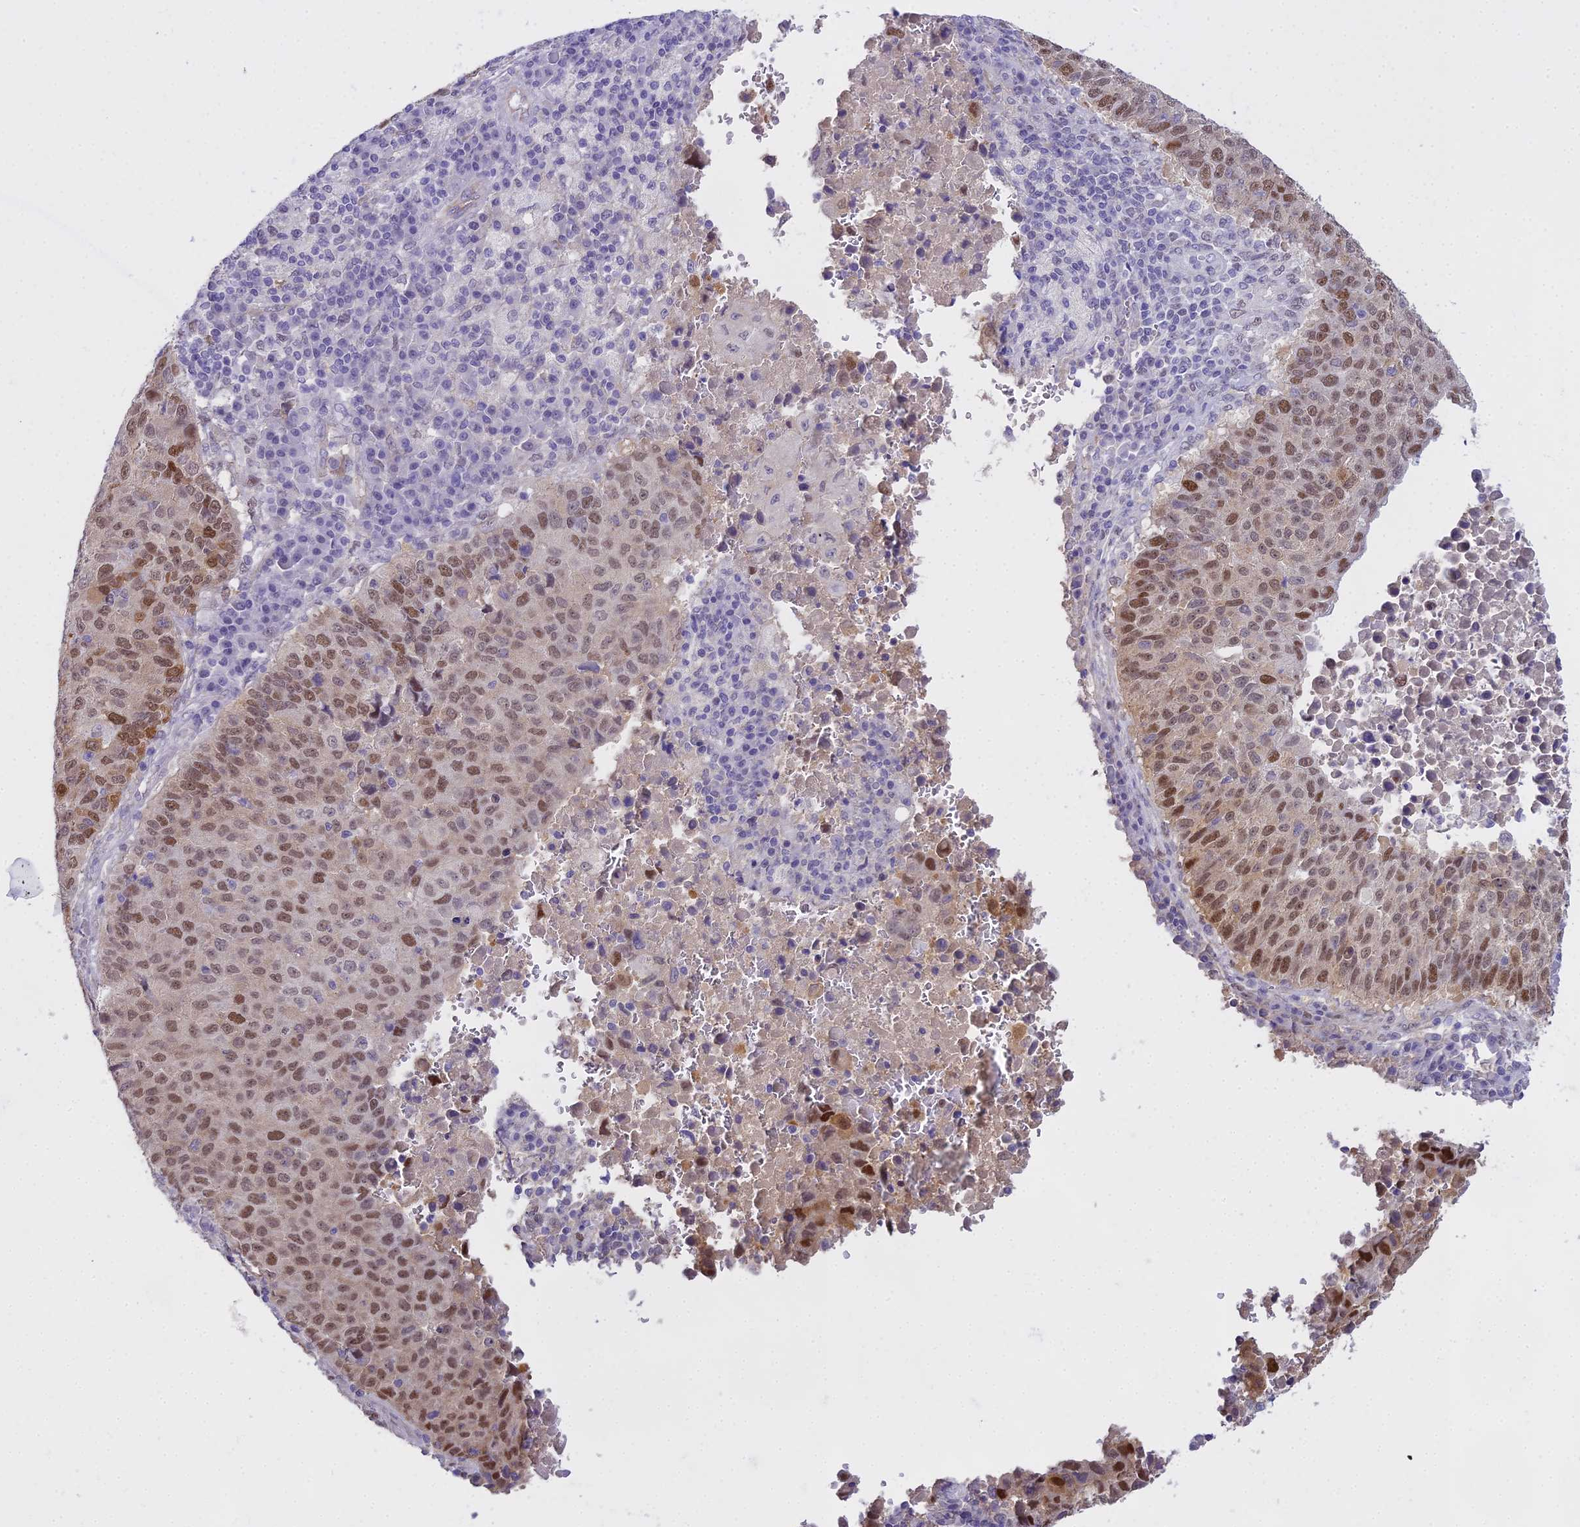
{"staining": {"intensity": "moderate", "quantity": ">75%", "location": "nuclear"}, "tissue": "lung cancer", "cell_type": "Tumor cells", "image_type": "cancer", "snomed": [{"axis": "morphology", "description": "Squamous cell carcinoma, NOS"}, {"axis": "topography", "description": "Lung"}], "caption": "Protein staining of lung cancer (squamous cell carcinoma) tissue demonstrates moderate nuclear positivity in approximately >75% of tumor cells.", "gene": "MAT2A", "patient": {"sex": "male", "age": 73}}